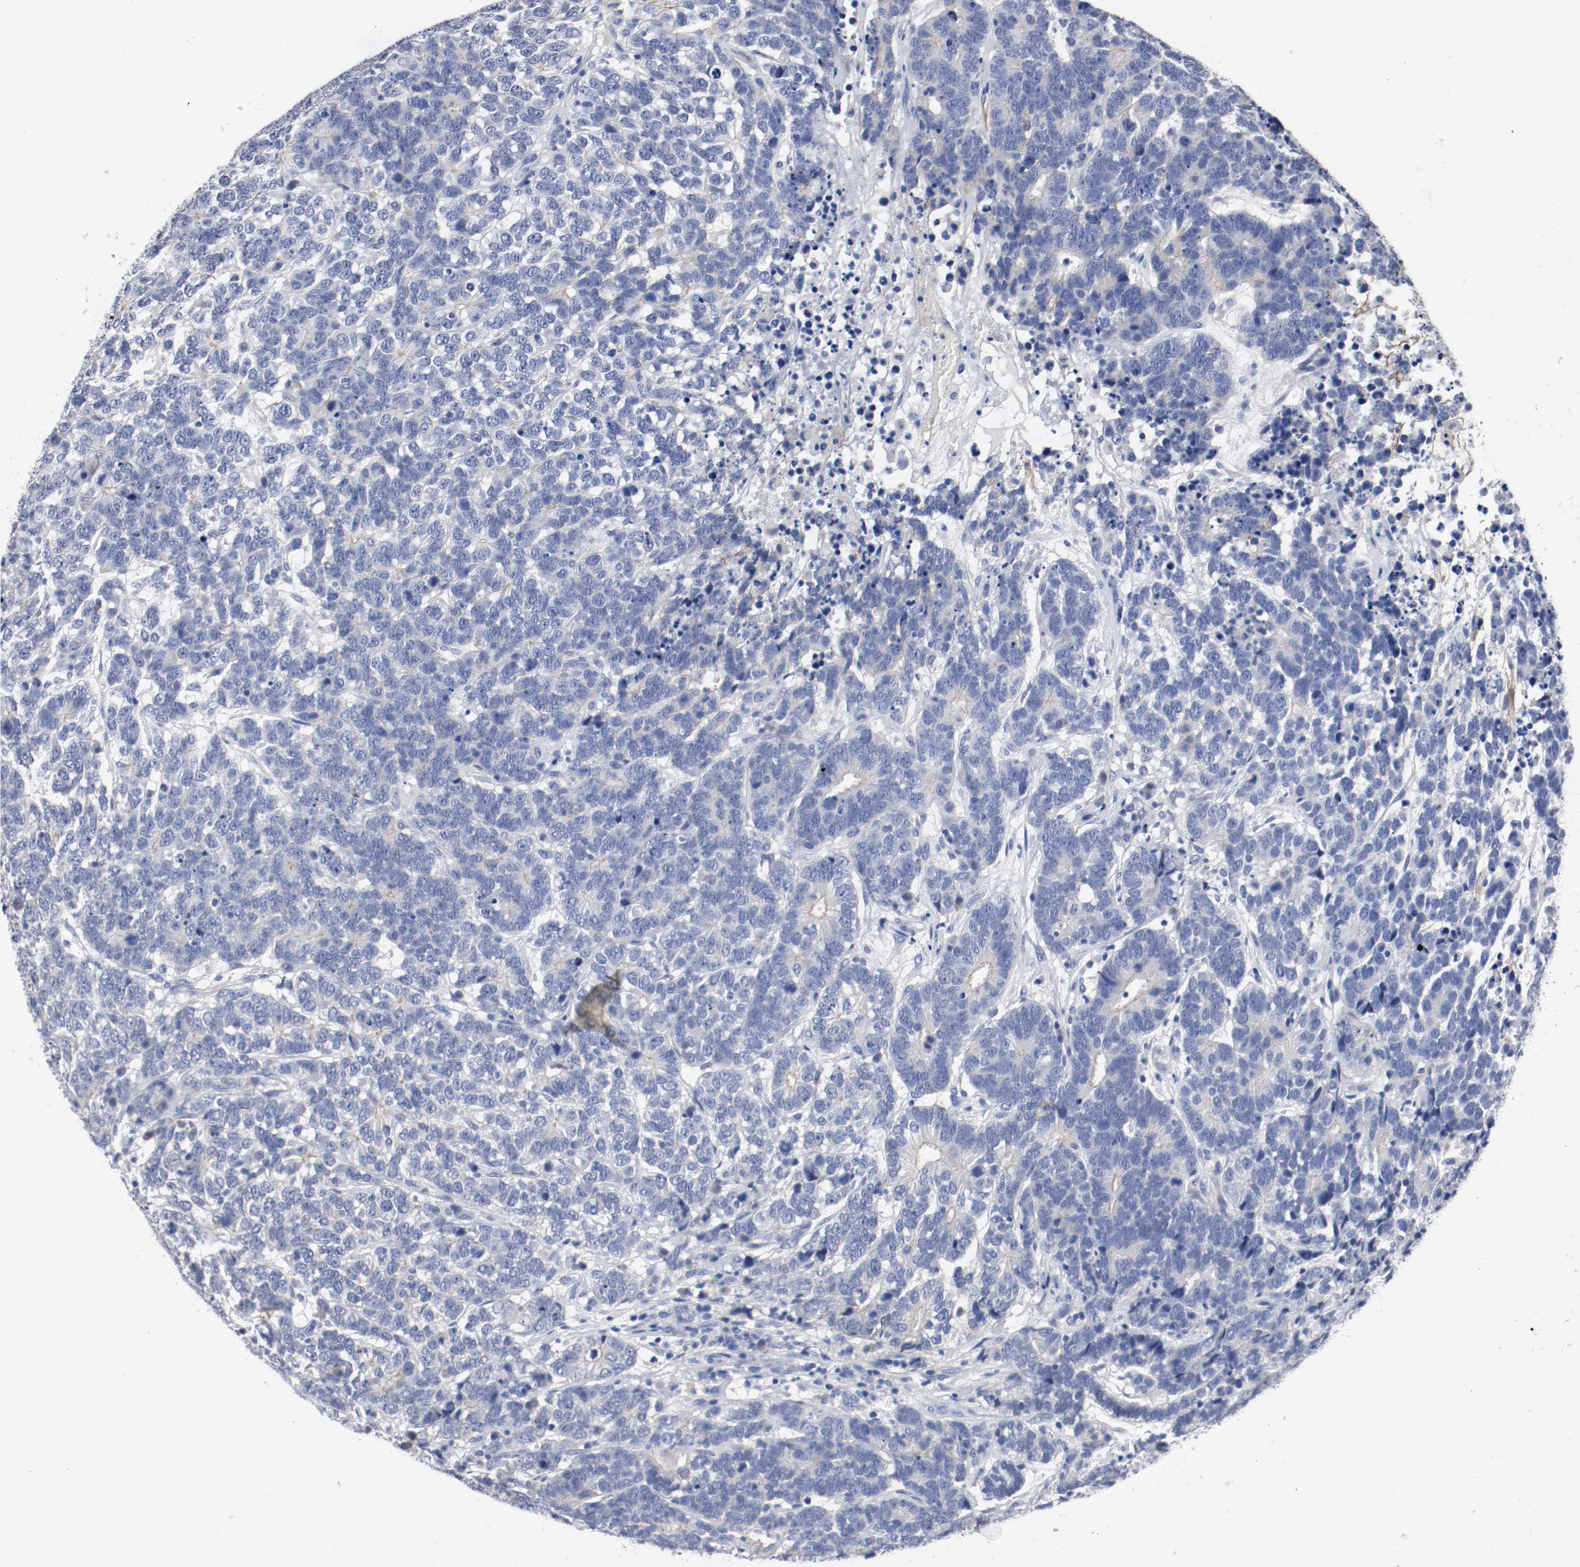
{"staining": {"intensity": "weak", "quantity": "25%-75%", "location": "cytoplasmic/membranous"}, "tissue": "testis cancer", "cell_type": "Tumor cells", "image_type": "cancer", "snomed": [{"axis": "morphology", "description": "Carcinoma, Embryonal, NOS"}, {"axis": "topography", "description": "Testis"}], "caption": "Human embryonal carcinoma (testis) stained with a brown dye demonstrates weak cytoplasmic/membranous positive positivity in approximately 25%-75% of tumor cells.", "gene": "TNC", "patient": {"sex": "male", "age": 26}}